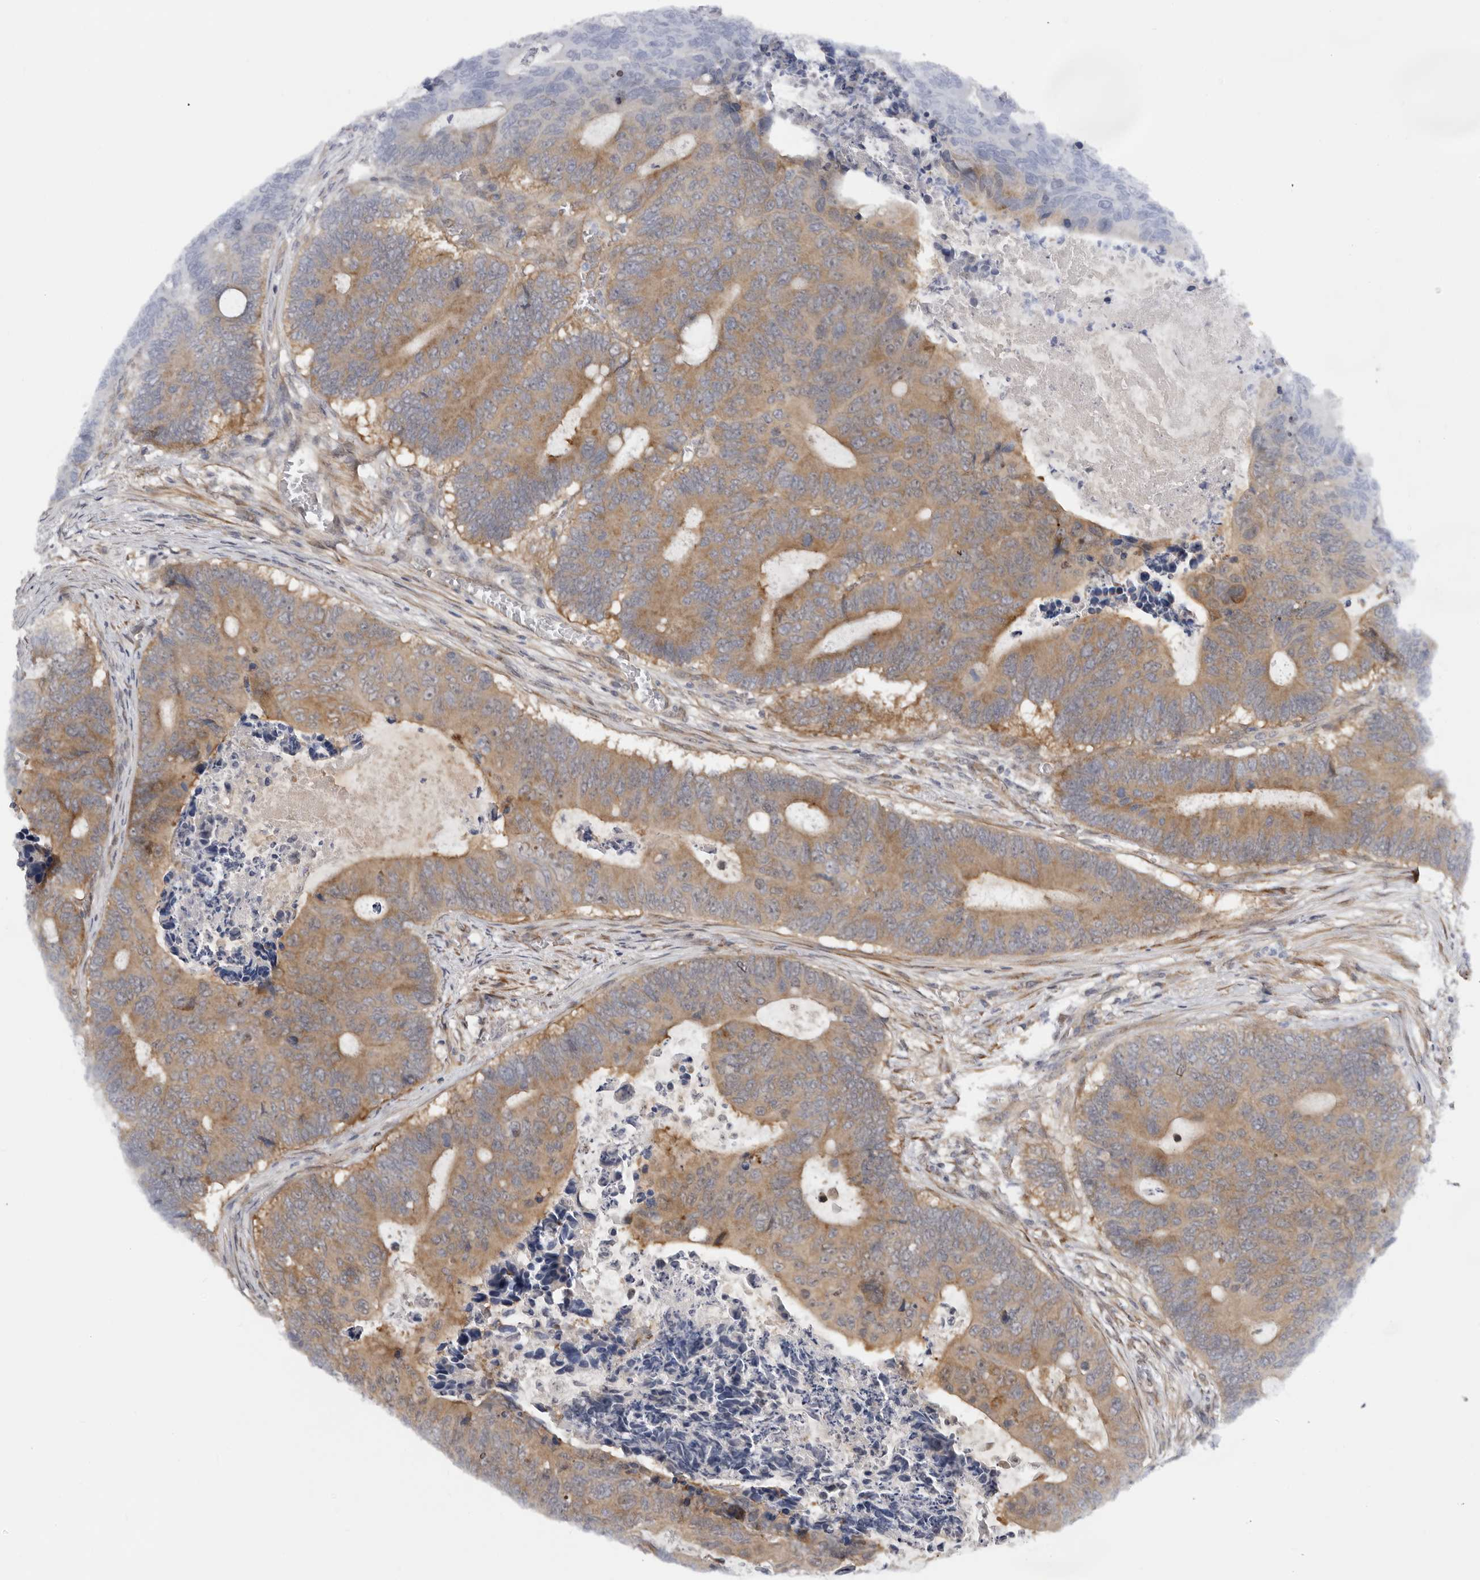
{"staining": {"intensity": "moderate", "quantity": ">75%", "location": "cytoplasmic/membranous"}, "tissue": "colorectal cancer", "cell_type": "Tumor cells", "image_type": "cancer", "snomed": [{"axis": "morphology", "description": "Adenocarcinoma, NOS"}, {"axis": "topography", "description": "Colon"}], "caption": "The immunohistochemical stain highlights moderate cytoplasmic/membranous expression in tumor cells of colorectal cancer (adenocarcinoma) tissue.", "gene": "SBDS", "patient": {"sex": "male", "age": 87}}